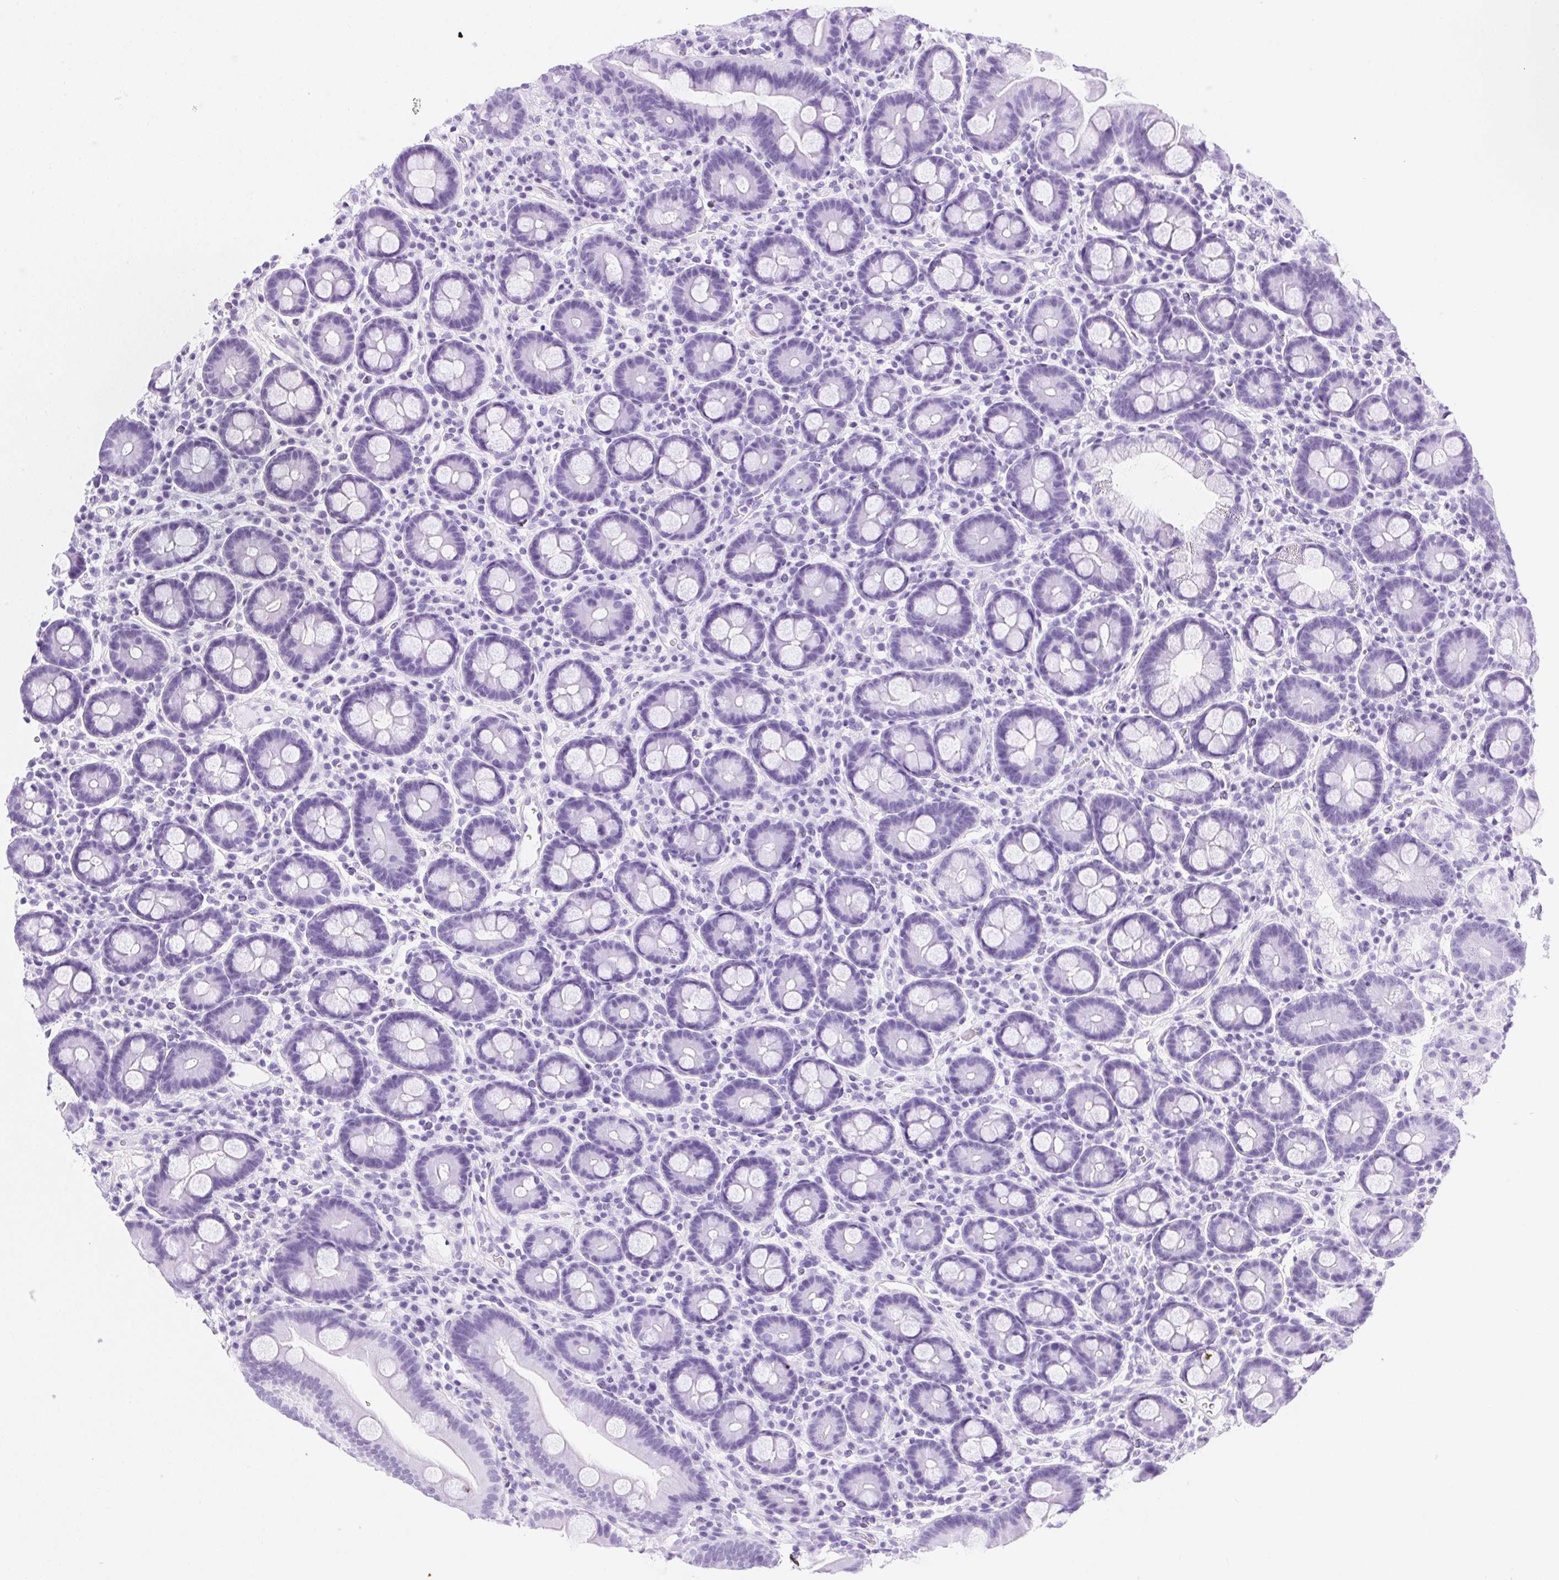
{"staining": {"intensity": "negative", "quantity": "none", "location": "none"}, "tissue": "duodenum", "cell_type": "Glandular cells", "image_type": "normal", "snomed": [{"axis": "morphology", "description": "Normal tissue, NOS"}, {"axis": "topography", "description": "Pancreas"}, {"axis": "topography", "description": "Duodenum"}], "caption": "Unremarkable duodenum was stained to show a protein in brown. There is no significant expression in glandular cells. (Brightfield microscopy of DAB immunohistochemistry at high magnification).", "gene": "SPACA5B", "patient": {"sex": "male", "age": 59}}